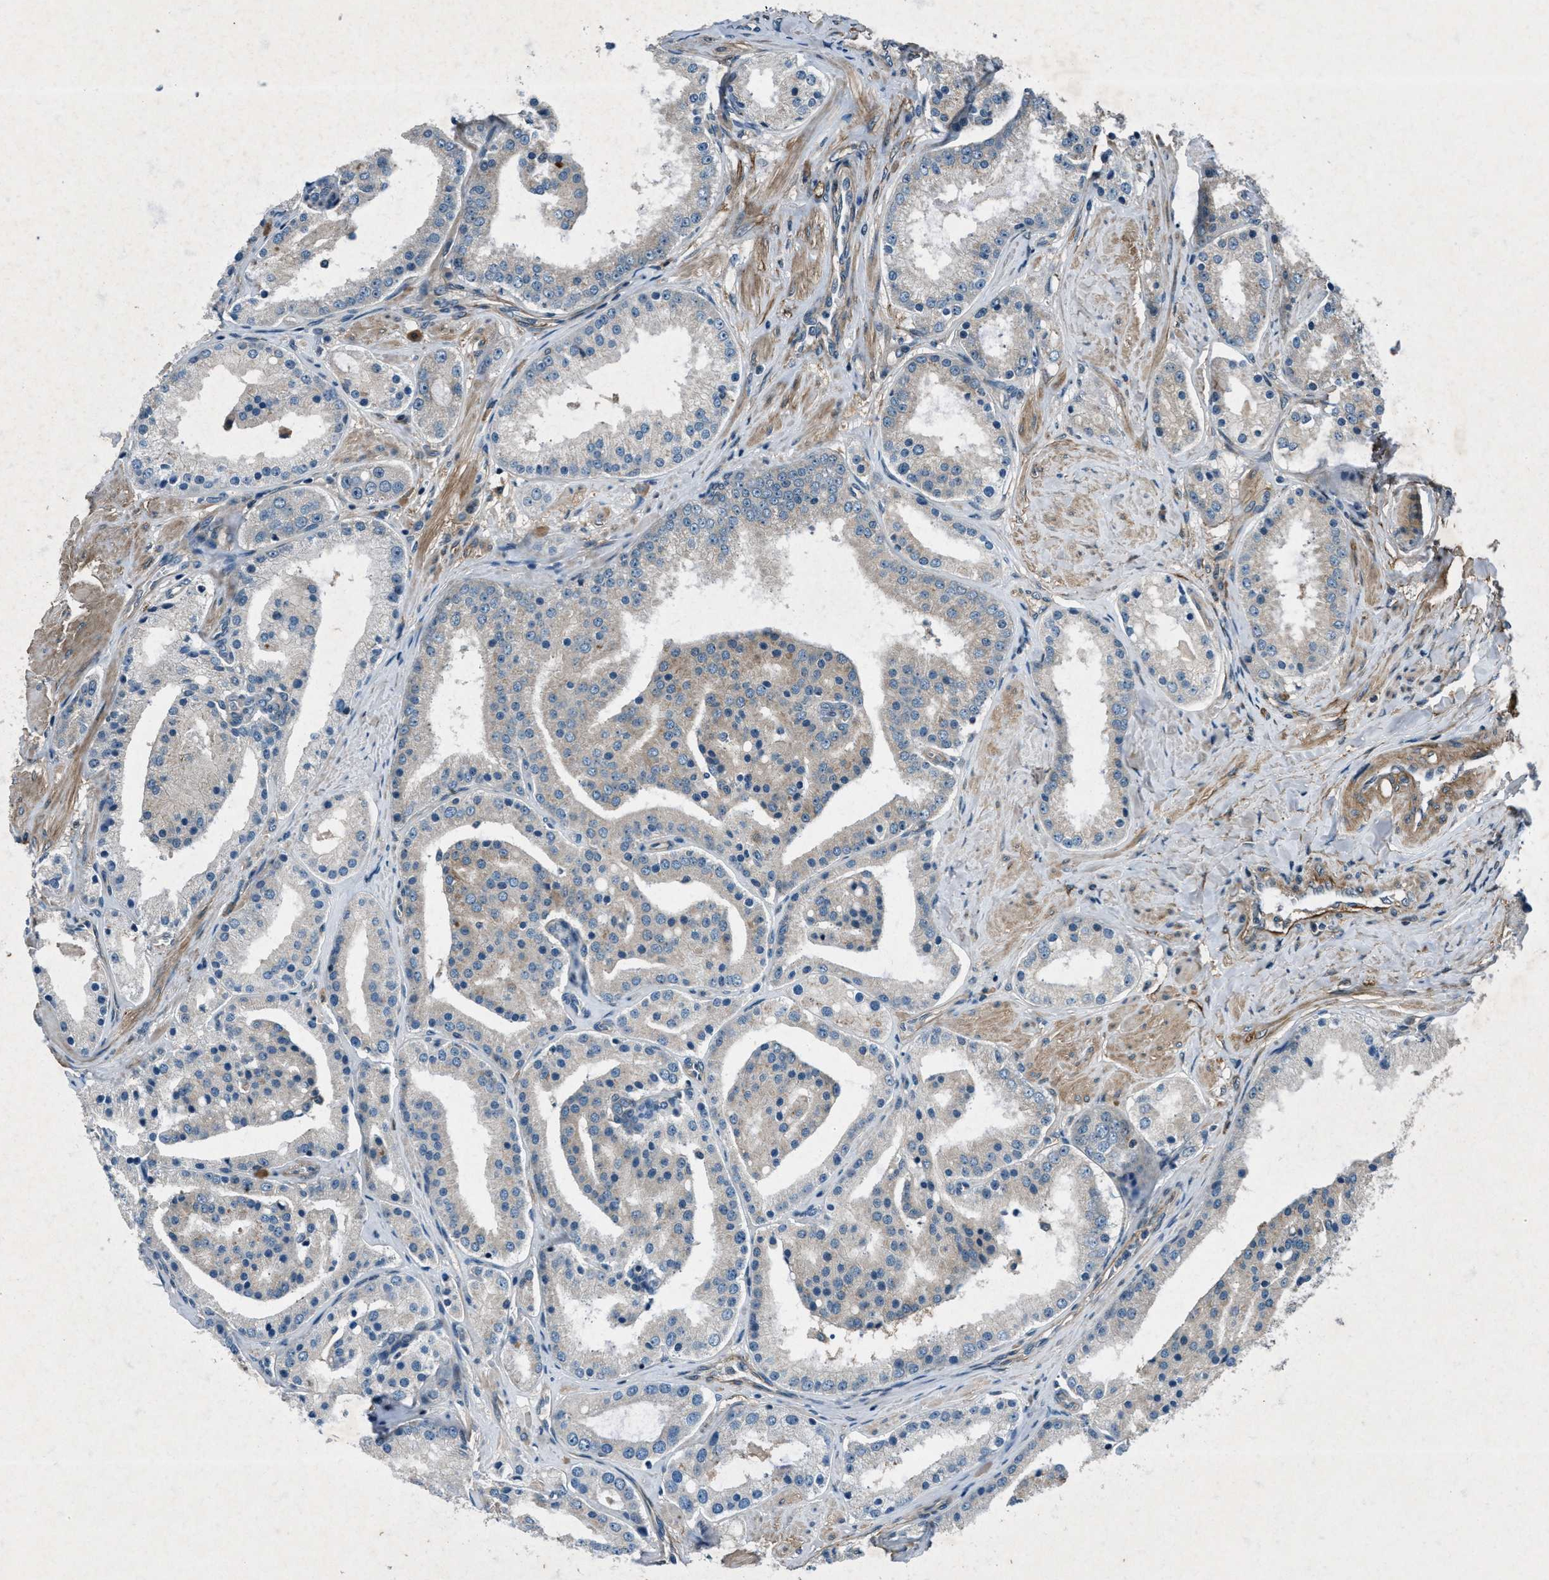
{"staining": {"intensity": "weak", "quantity": "25%-75%", "location": "cytoplasmic/membranous"}, "tissue": "prostate cancer", "cell_type": "Tumor cells", "image_type": "cancer", "snomed": [{"axis": "morphology", "description": "Adenocarcinoma, Low grade"}, {"axis": "topography", "description": "Prostate"}], "caption": "DAB (3,3'-diaminobenzidine) immunohistochemical staining of human prostate adenocarcinoma (low-grade) shows weak cytoplasmic/membranous protein positivity in approximately 25%-75% of tumor cells. The staining was performed using DAB to visualize the protein expression in brown, while the nuclei were stained in blue with hematoxylin (Magnification: 20x).", "gene": "EPSTI1", "patient": {"sex": "male", "age": 63}}